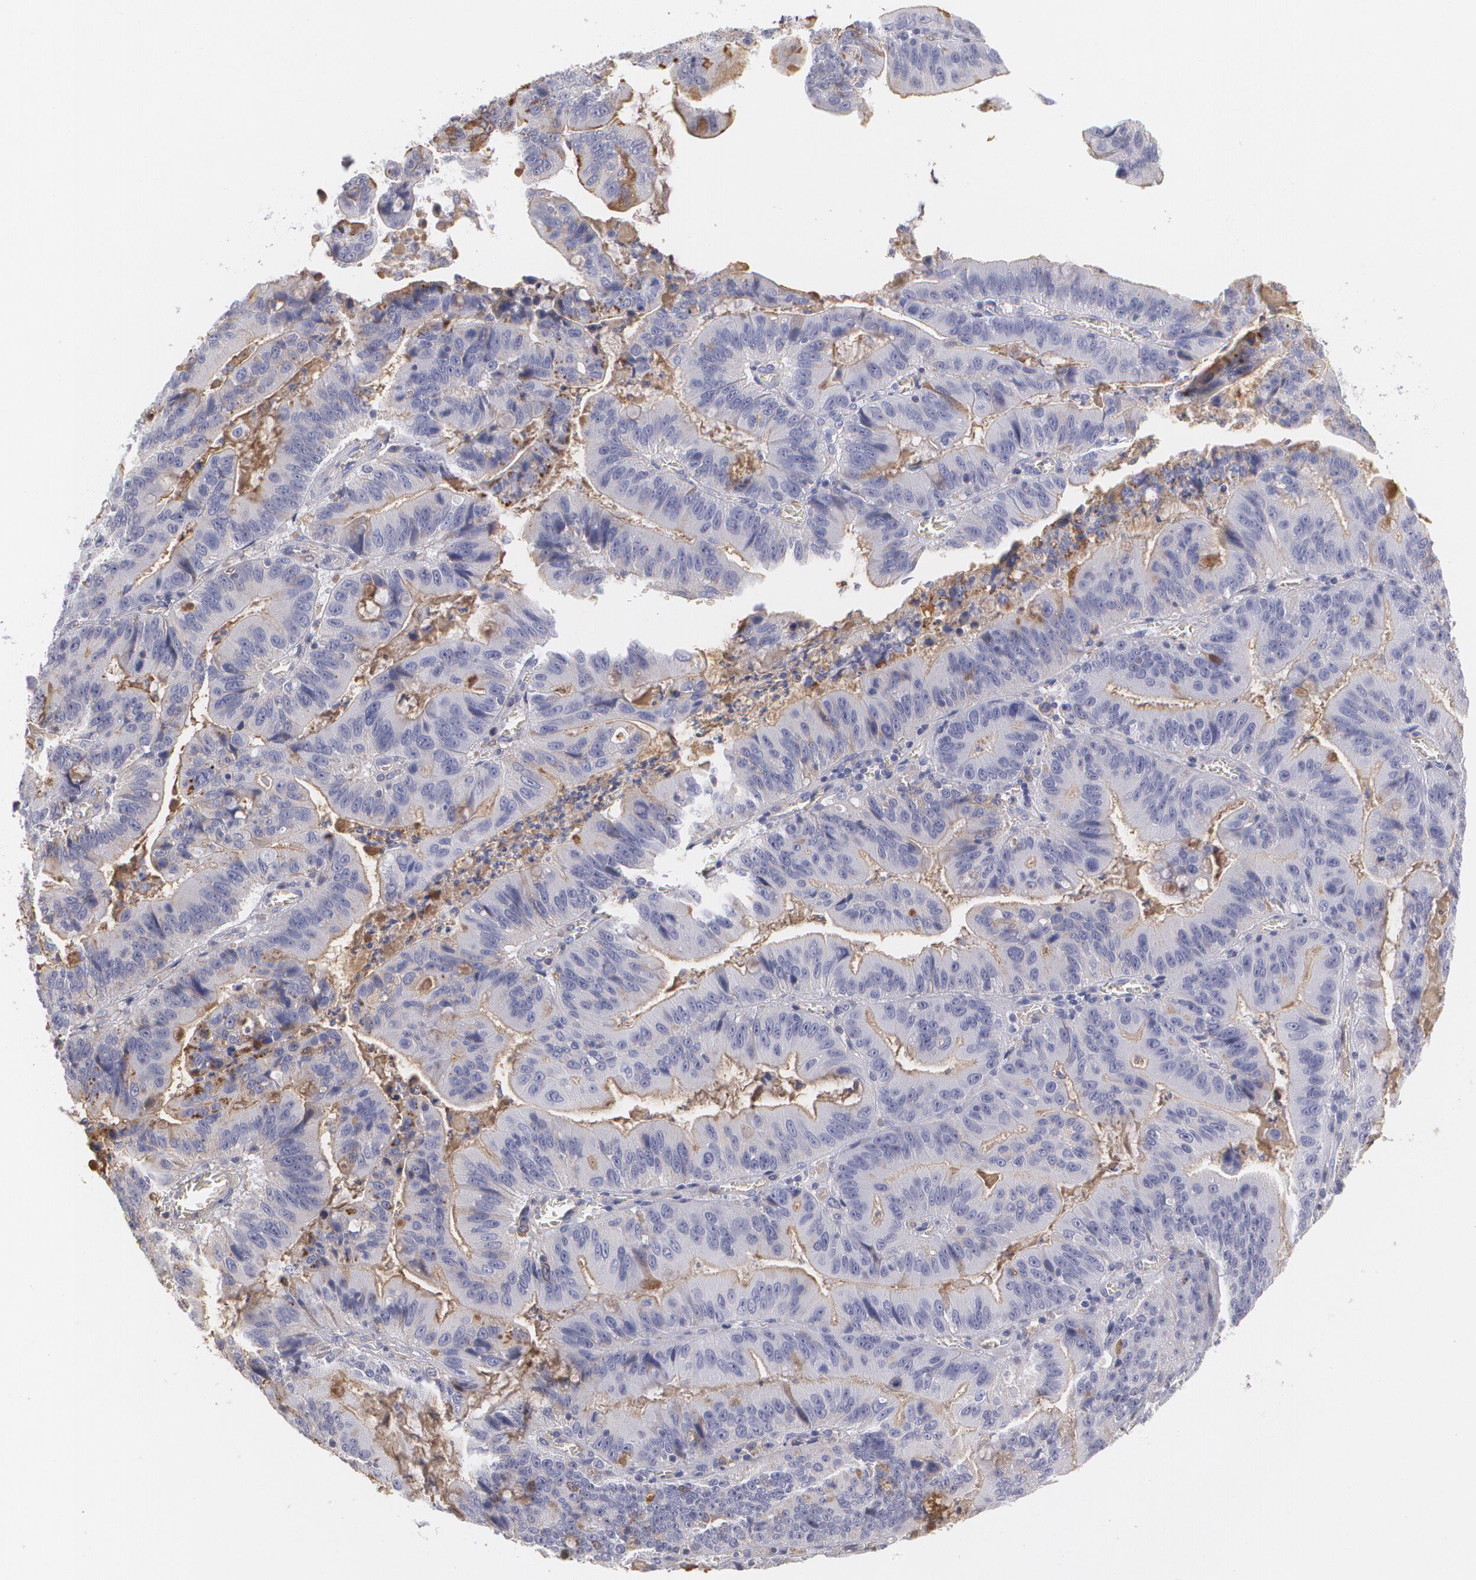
{"staining": {"intensity": "negative", "quantity": "none", "location": "none"}, "tissue": "stomach cancer", "cell_type": "Tumor cells", "image_type": "cancer", "snomed": [{"axis": "morphology", "description": "Adenocarcinoma, NOS"}, {"axis": "topography", "description": "Stomach, upper"}], "caption": "DAB immunohistochemical staining of stomach adenocarcinoma displays no significant expression in tumor cells.", "gene": "SERPINA1", "patient": {"sex": "male", "age": 63}}